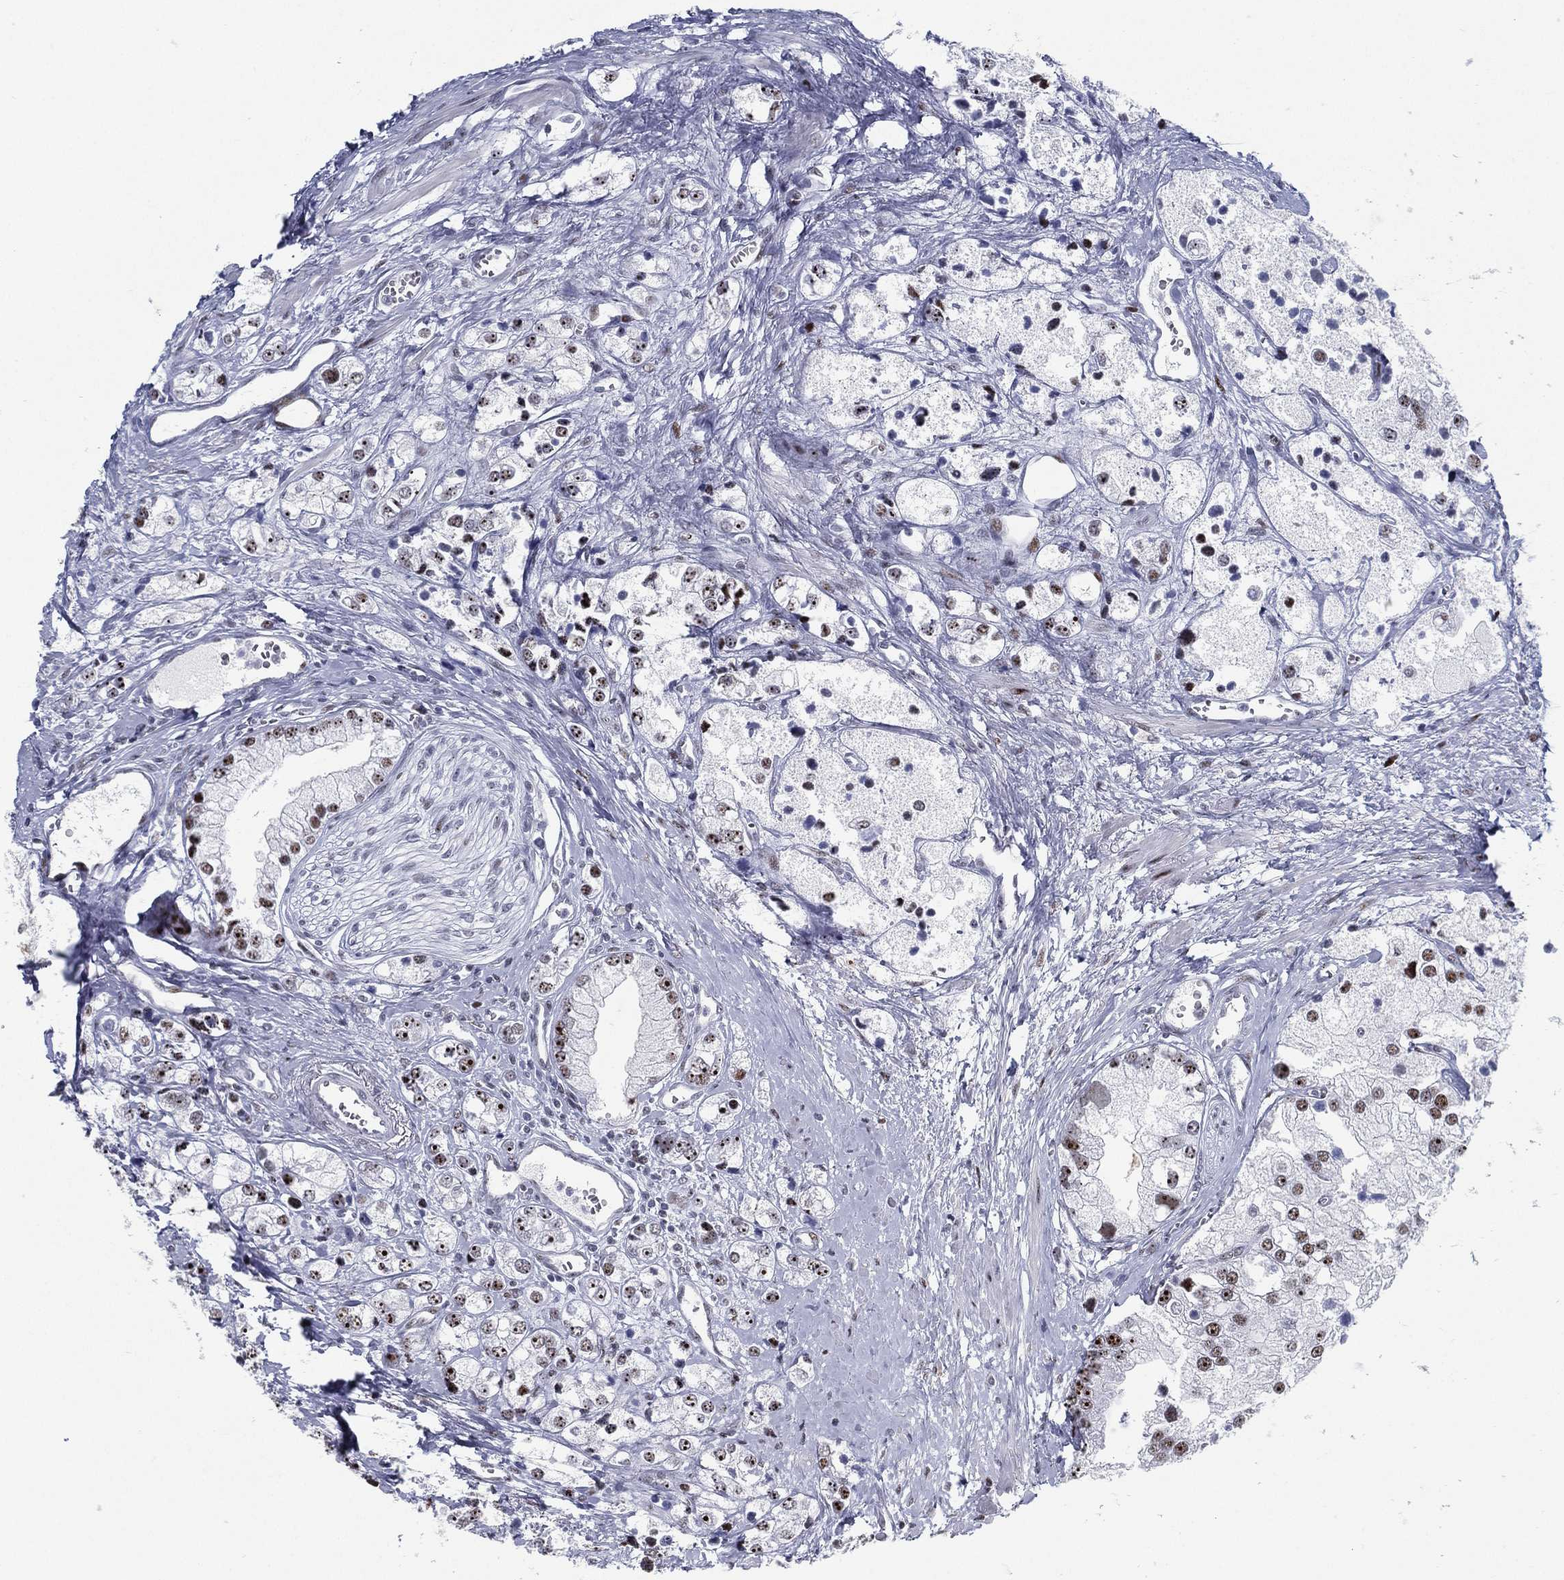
{"staining": {"intensity": "moderate", "quantity": "25%-75%", "location": "nuclear"}, "tissue": "prostate cancer", "cell_type": "Tumor cells", "image_type": "cancer", "snomed": [{"axis": "morphology", "description": "Adenocarcinoma, NOS"}, {"axis": "topography", "description": "Prostate and seminal vesicle, NOS"}, {"axis": "topography", "description": "Prostate"}], "caption": "A histopathology image showing moderate nuclear expression in approximately 25%-75% of tumor cells in prostate adenocarcinoma, as visualized by brown immunohistochemical staining.", "gene": "CYB561D2", "patient": {"sex": "male", "age": 79}}